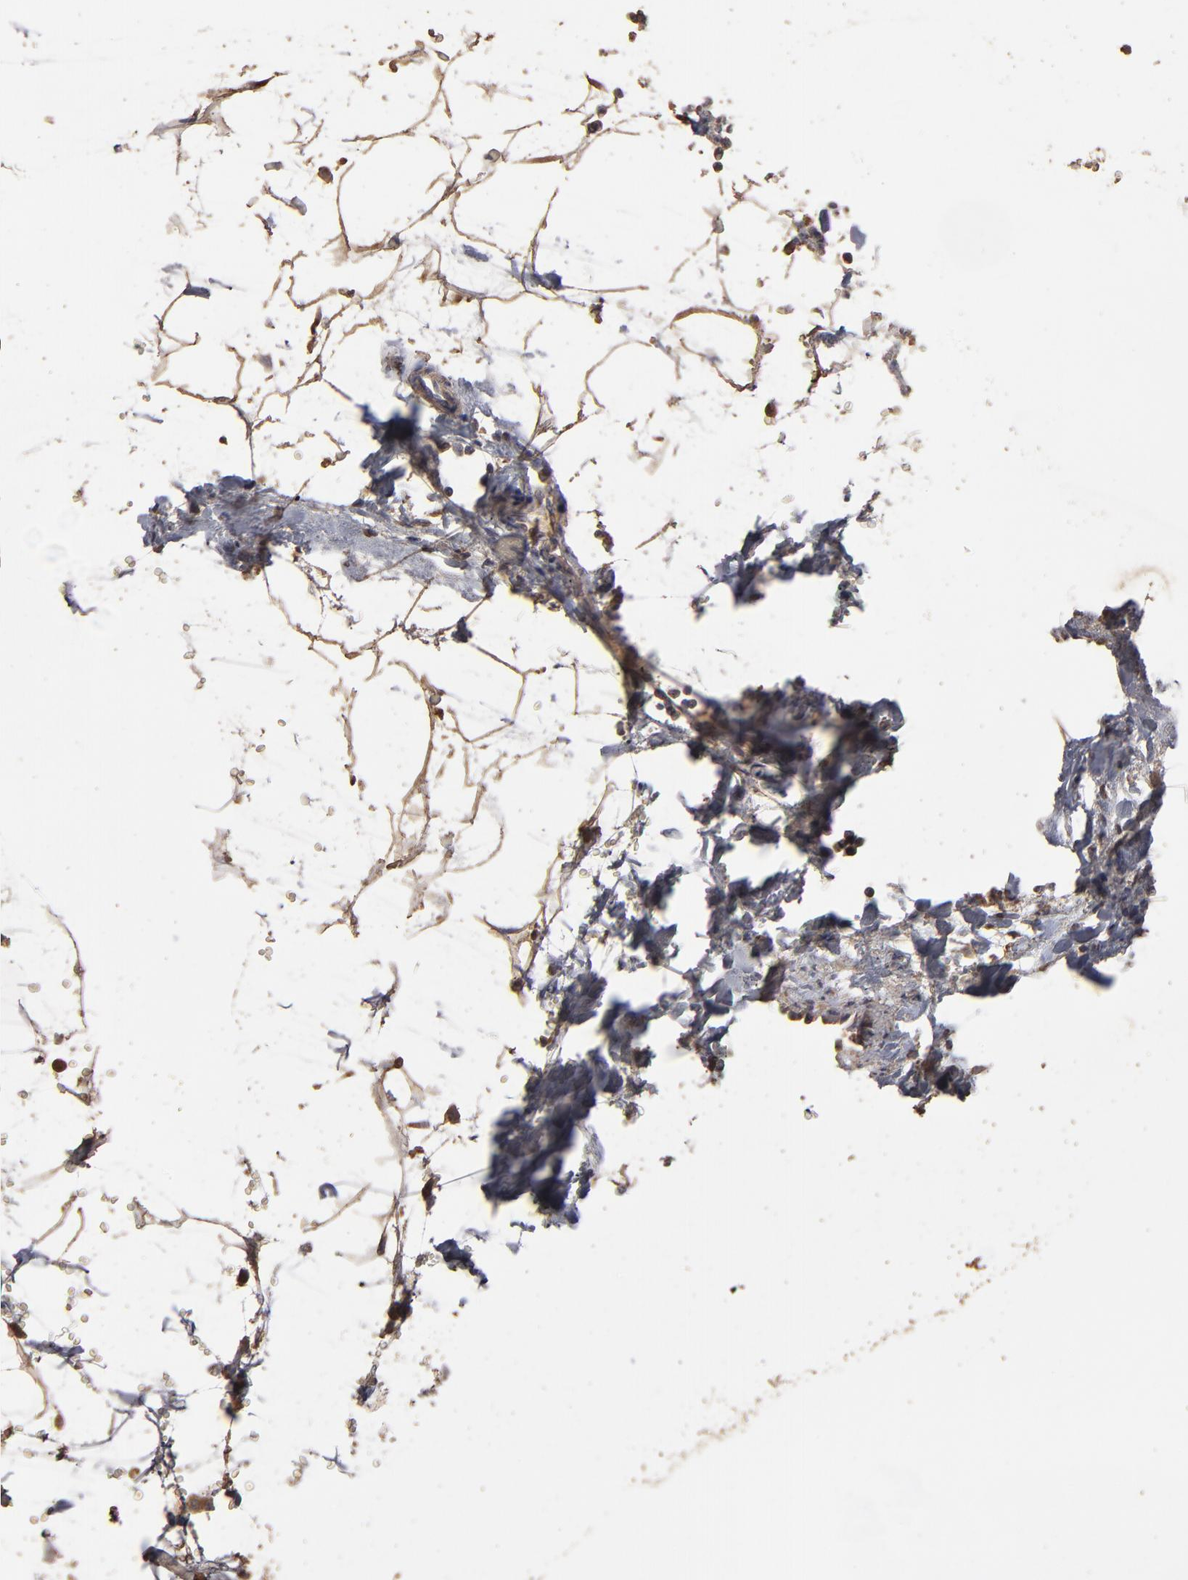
{"staining": {"intensity": "moderate", "quantity": ">75%", "location": "cytoplasmic/membranous"}, "tissue": "adipose tissue", "cell_type": "Adipocytes", "image_type": "normal", "snomed": [{"axis": "morphology", "description": "Normal tissue, NOS"}, {"axis": "topography", "description": "Soft tissue"}], "caption": "Brown immunohistochemical staining in normal human adipose tissue shows moderate cytoplasmic/membranous expression in approximately >75% of adipocytes. The staining is performed using DAB brown chromogen to label protein expression. The nuclei are counter-stained blue using hematoxylin.", "gene": "MMP2", "patient": {"sex": "male", "age": 72}}